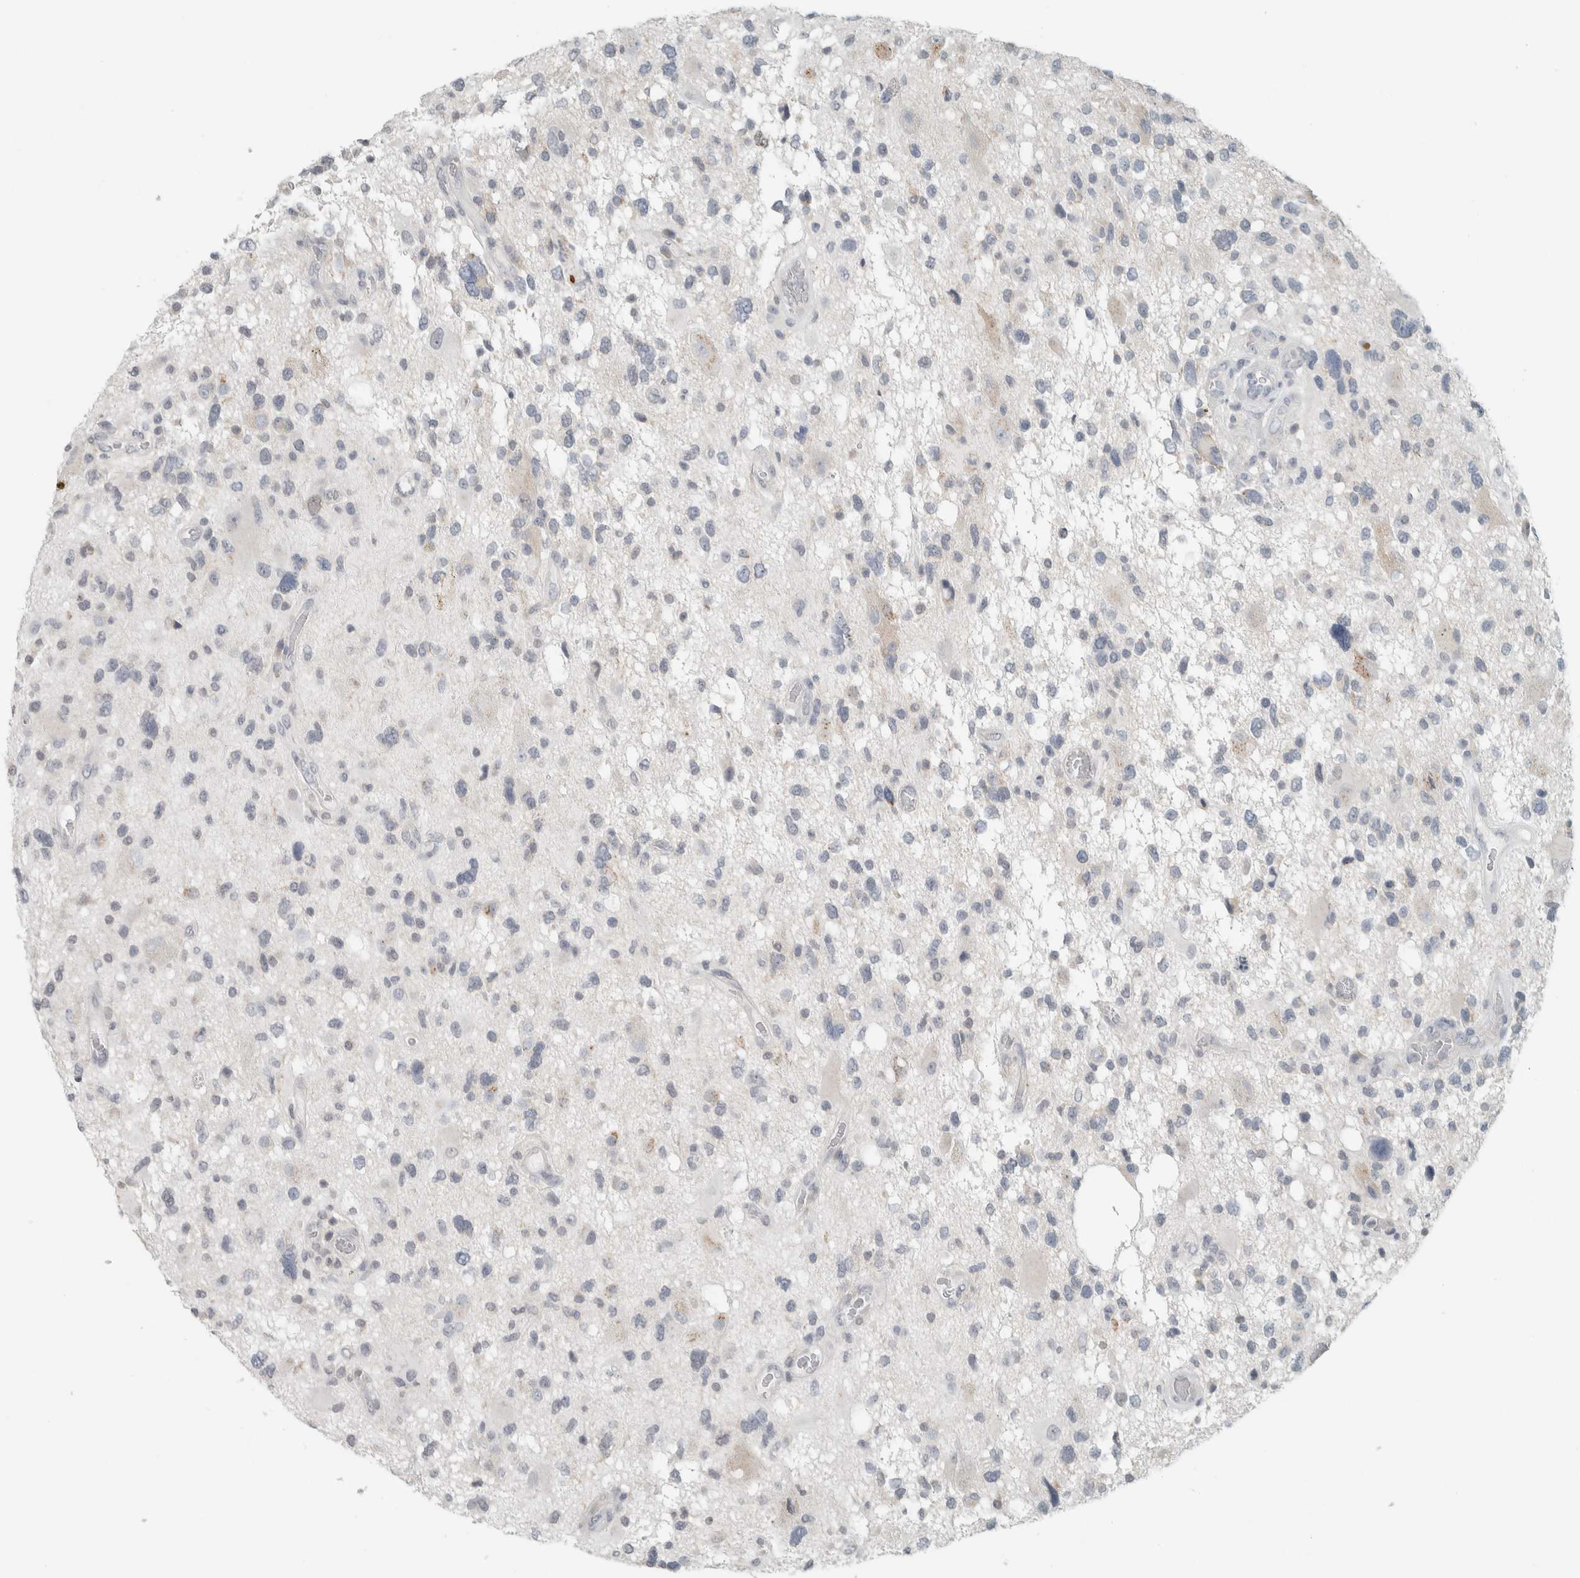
{"staining": {"intensity": "negative", "quantity": "none", "location": "none"}, "tissue": "glioma", "cell_type": "Tumor cells", "image_type": "cancer", "snomed": [{"axis": "morphology", "description": "Glioma, malignant, High grade"}, {"axis": "topography", "description": "Brain"}], "caption": "This is a histopathology image of immunohistochemistry staining of glioma, which shows no expression in tumor cells.", "gene": "TRIT1", "patient": {"sex": "male", "age": 33}}